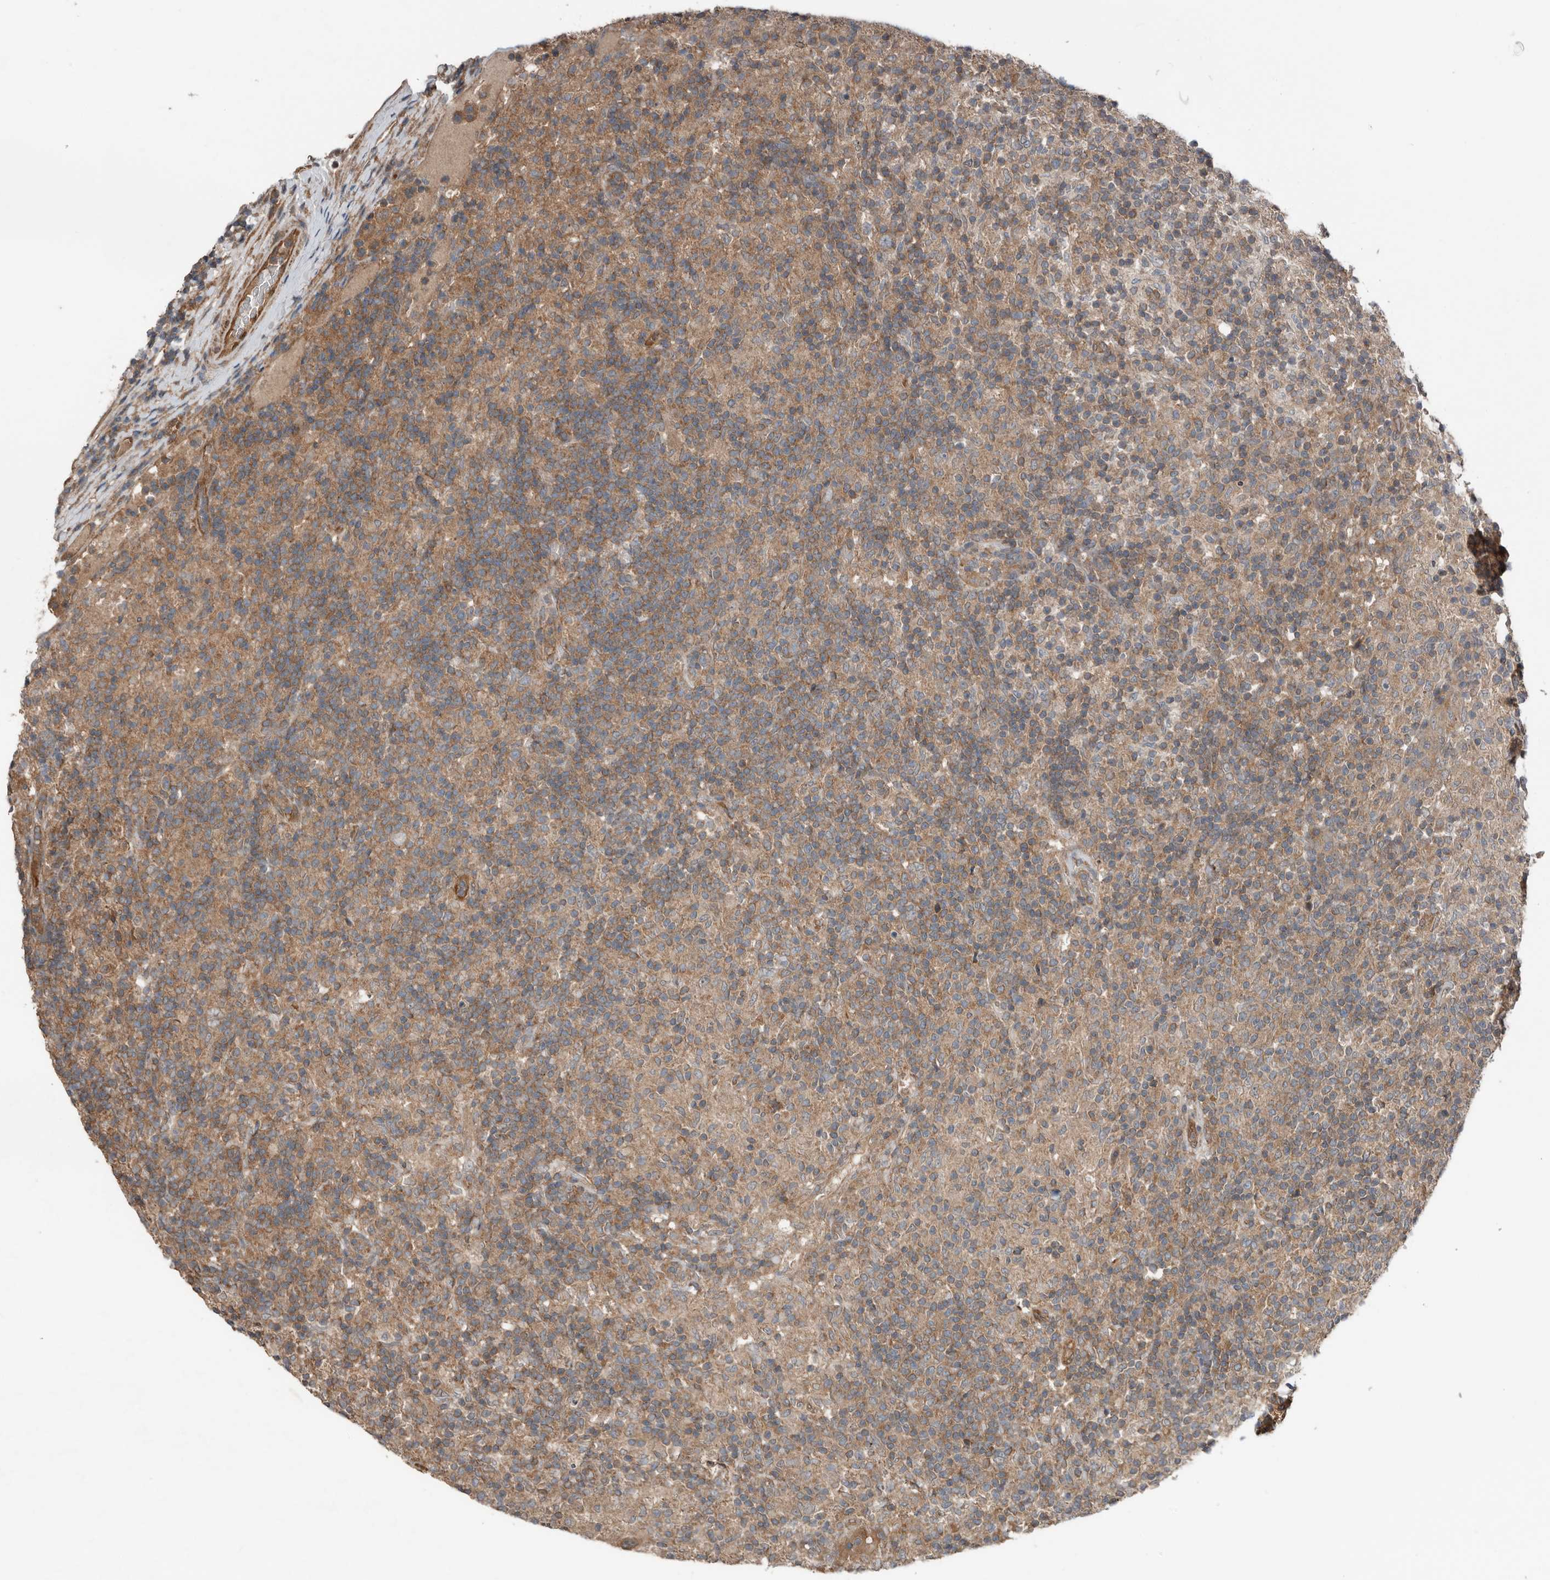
{"staining": {"intensity": "negative", "quantity": "none", "location": "none"}, "tissue": "lymphoma", "cell_type": "Tumor cells", "image_type": "cancer", "snomed": [{"axis": "morphology", "description": "Hodgkin's disease, NOS"}, {"axis": "topography", "description": "Lymph node"}], "caption": "The immunohistochemistry (IHC) image has no significant expression in tumor cells of Hodgkin's disease tissue. (DAB (3,3'-diaminobenzidine) IHC with hematoxylin counter stain).", "gene": "DNAJB4", "patient": {"sex": "male", "age": 70}}